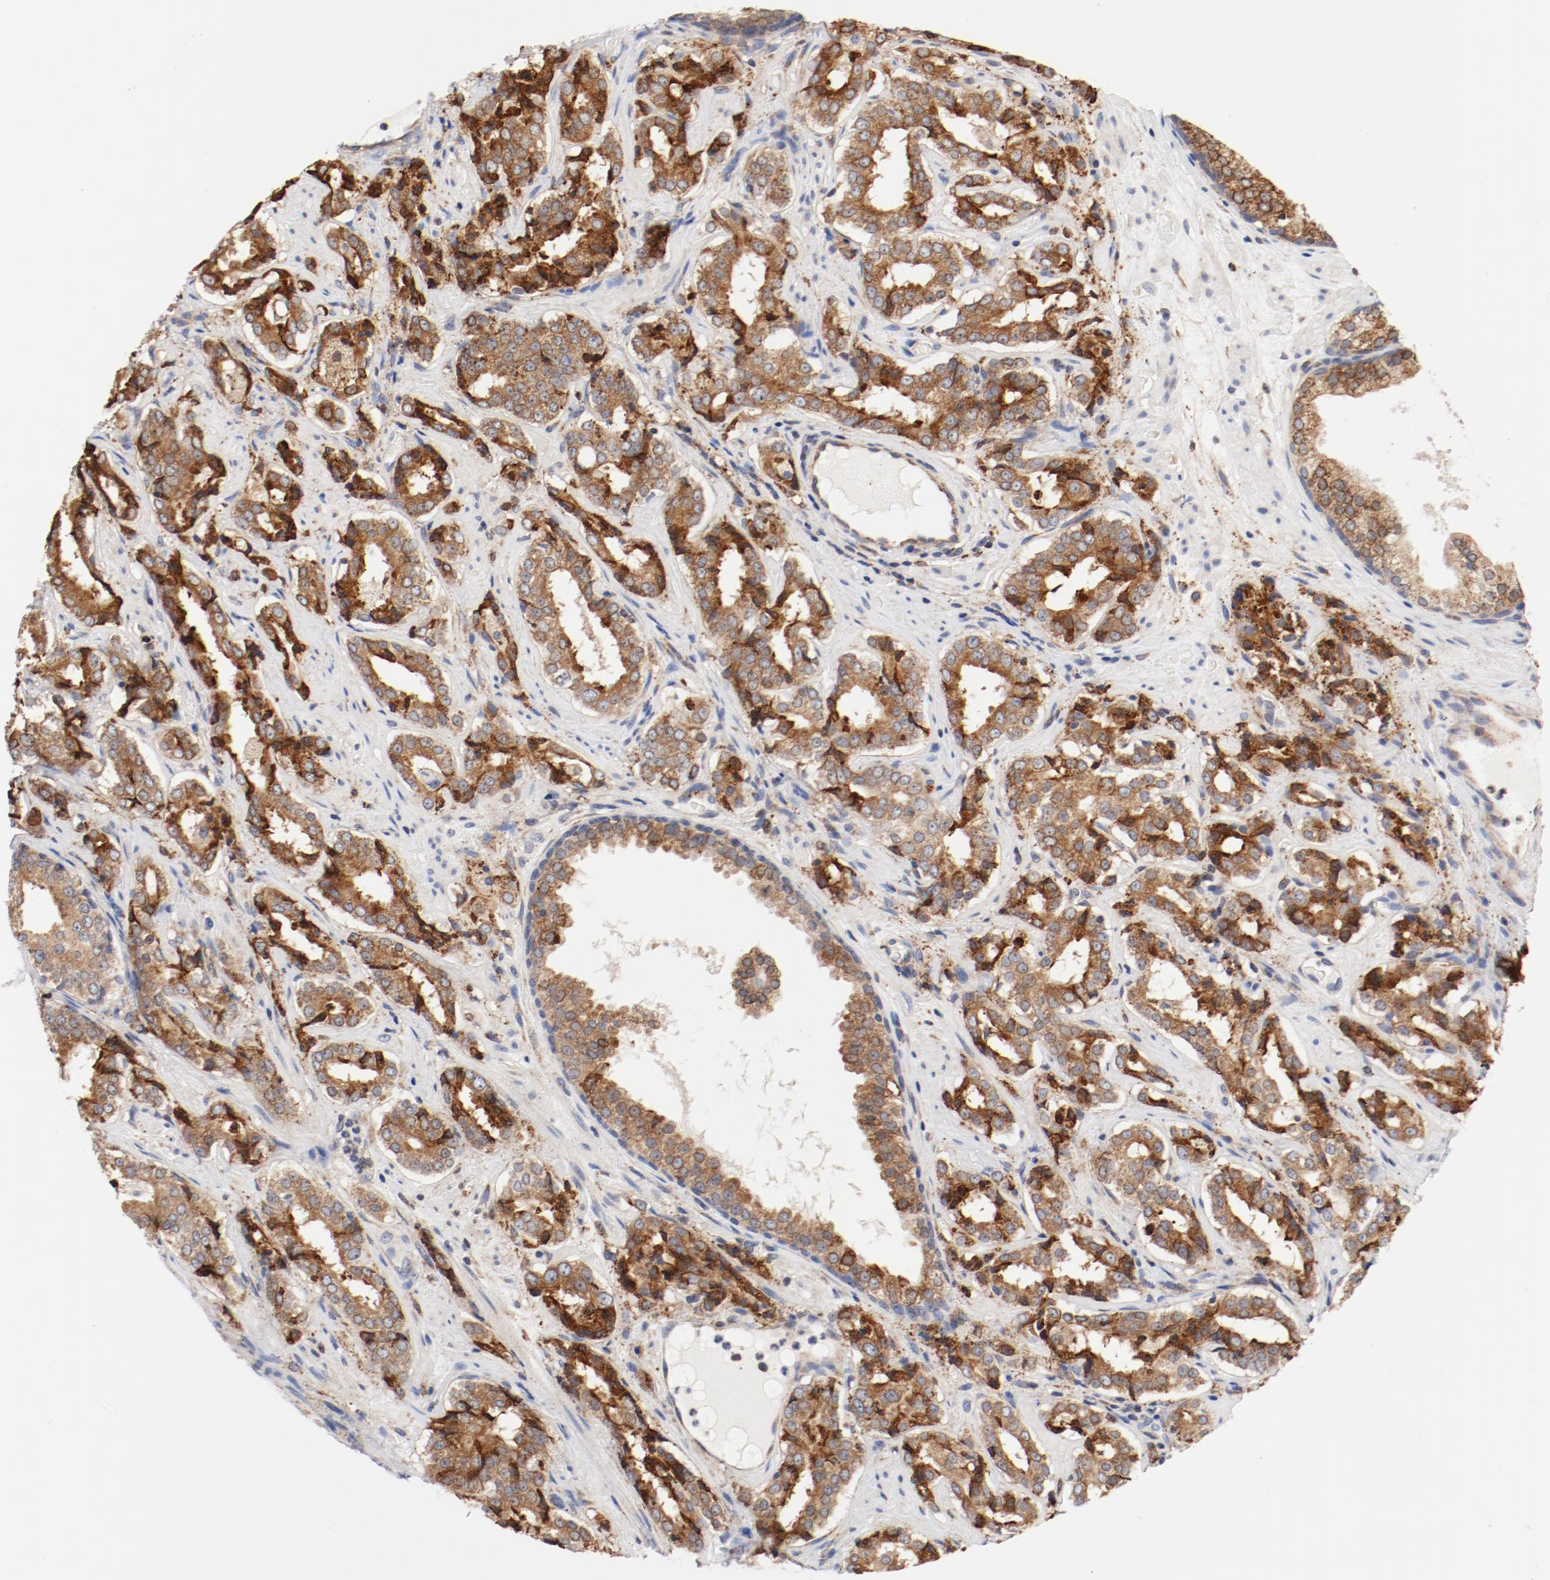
{"staining": {"intensity": "moderate", "quantity": ">75%", "location": "cytoplasmic/membranous"}, "tissue": "prostate cancer", "cell_type": "Tumor cells", "image_type": "cancer", "snomed": [{"axis": "morphology", "description": "Adenocarcinoma, Medium grade"}, {"axis": "topography", "description": "Prostate"}], "caption": "Immunohistochemistry staining of prostate adenocarcinoma (medium-grade), which exhibits medium levels of moderate cytoplasmic/membranous expression in approximately >75% of tumor cells indicating moderate cytoplasmic/membranous protein expression. The staining was performed using DAB (3,3'-diaminobenzidine) (brown) for protein detection and nuclei were counterstained in hematoxylin (blue).", "gene": "PDPK1", "patient": {"sex": "male", "age": 60}}